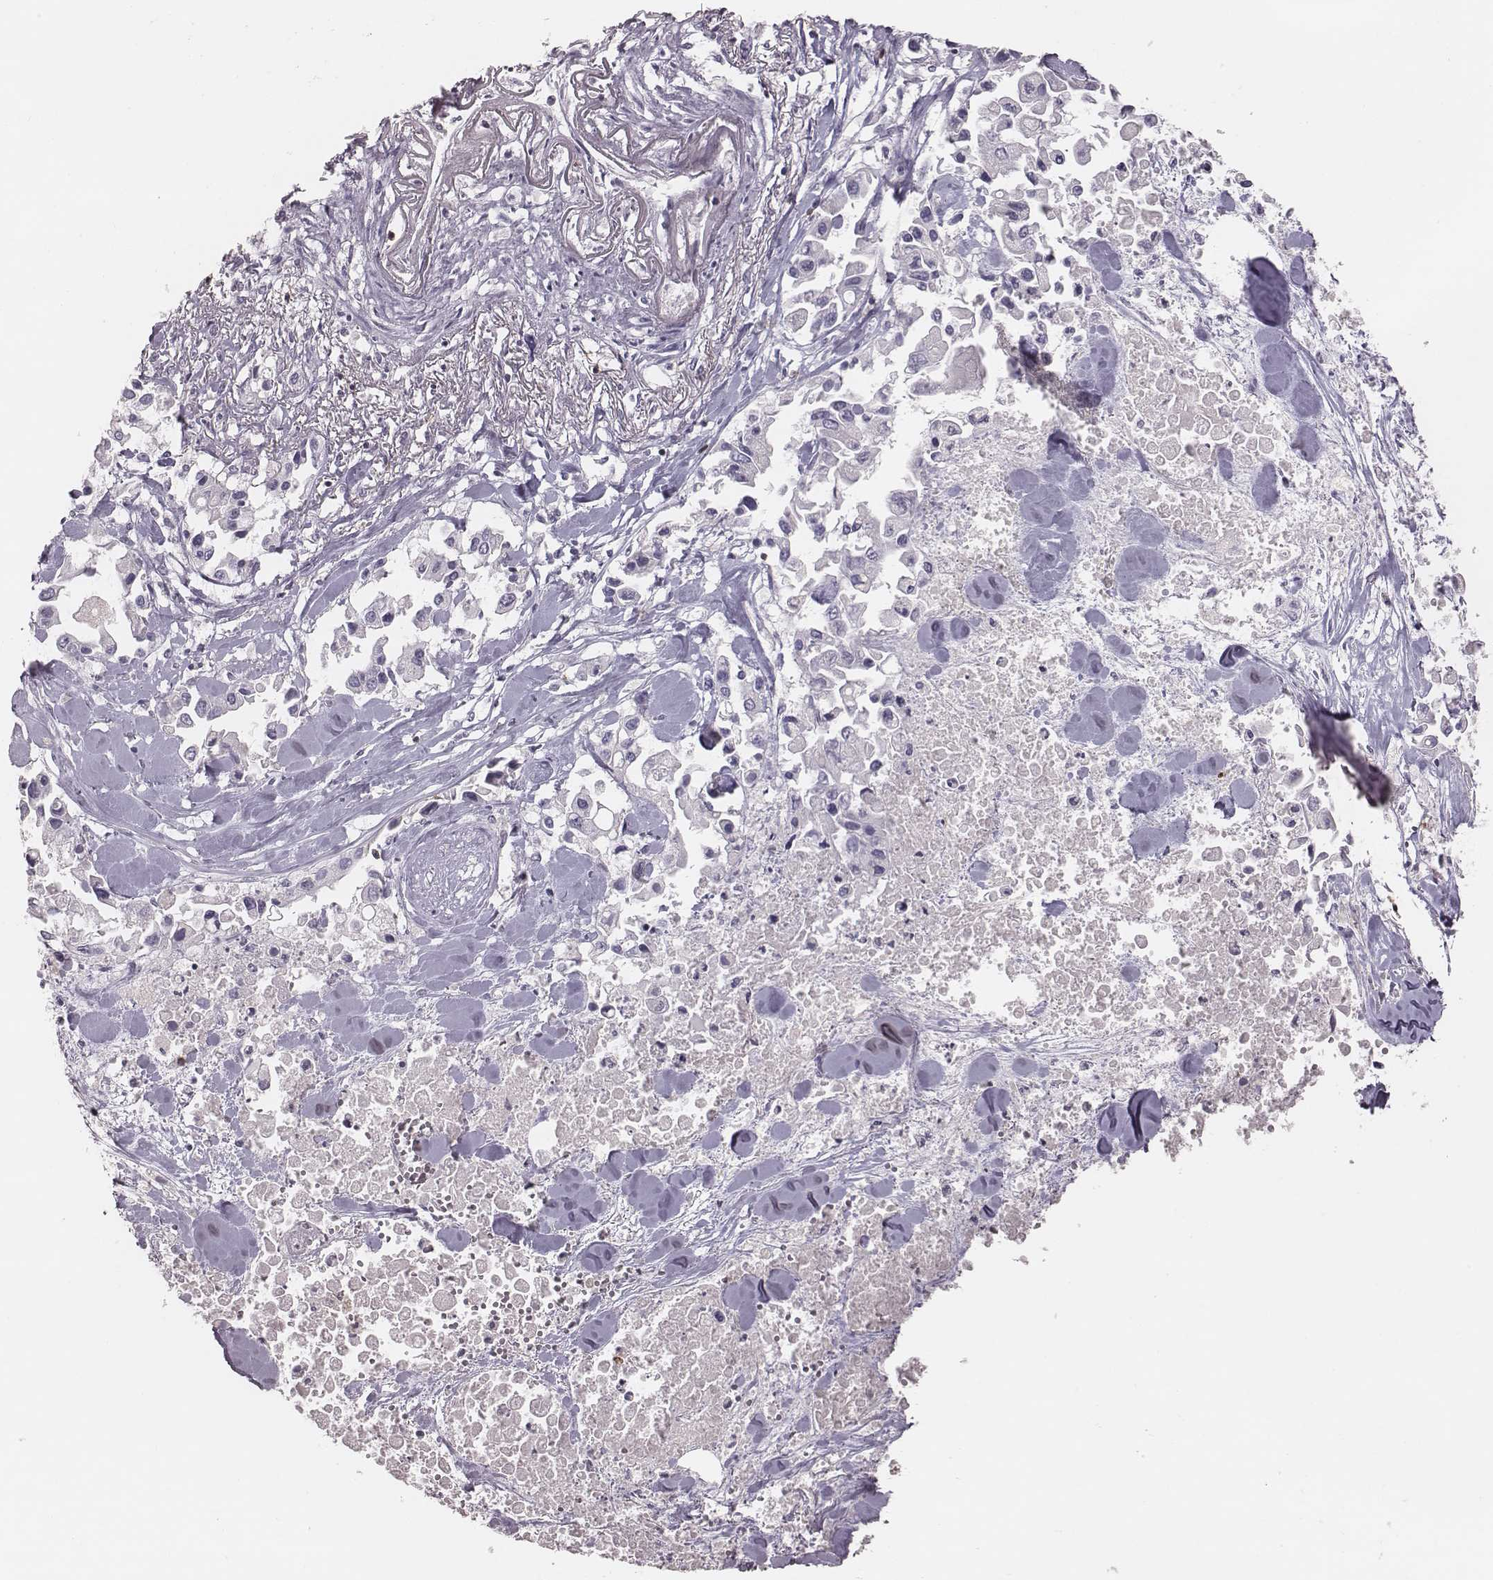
{"staining": {"intensity": "negative", "quantity": "none", "location": "none"}, "tissue": "pancreatic cancer", "cell_type": "Tumor cells", "image_type": "cancer", "snomed": [{"axis": "morphology", "description": "Adenocarcinoma, NOS"}, {"axis": "topography", "description": "Pancreas"}], "caption": "Immunohistochemistry (IHC) histopathology image of neoplastic tissue: human pancreatic adenocarcinoma stained with DAB (3,3'-diaminobenzidine) reveals no significant protein staining in tumor cells.", "gene": "PDCD1", "patient": {"sex": "female", "age": 83}}